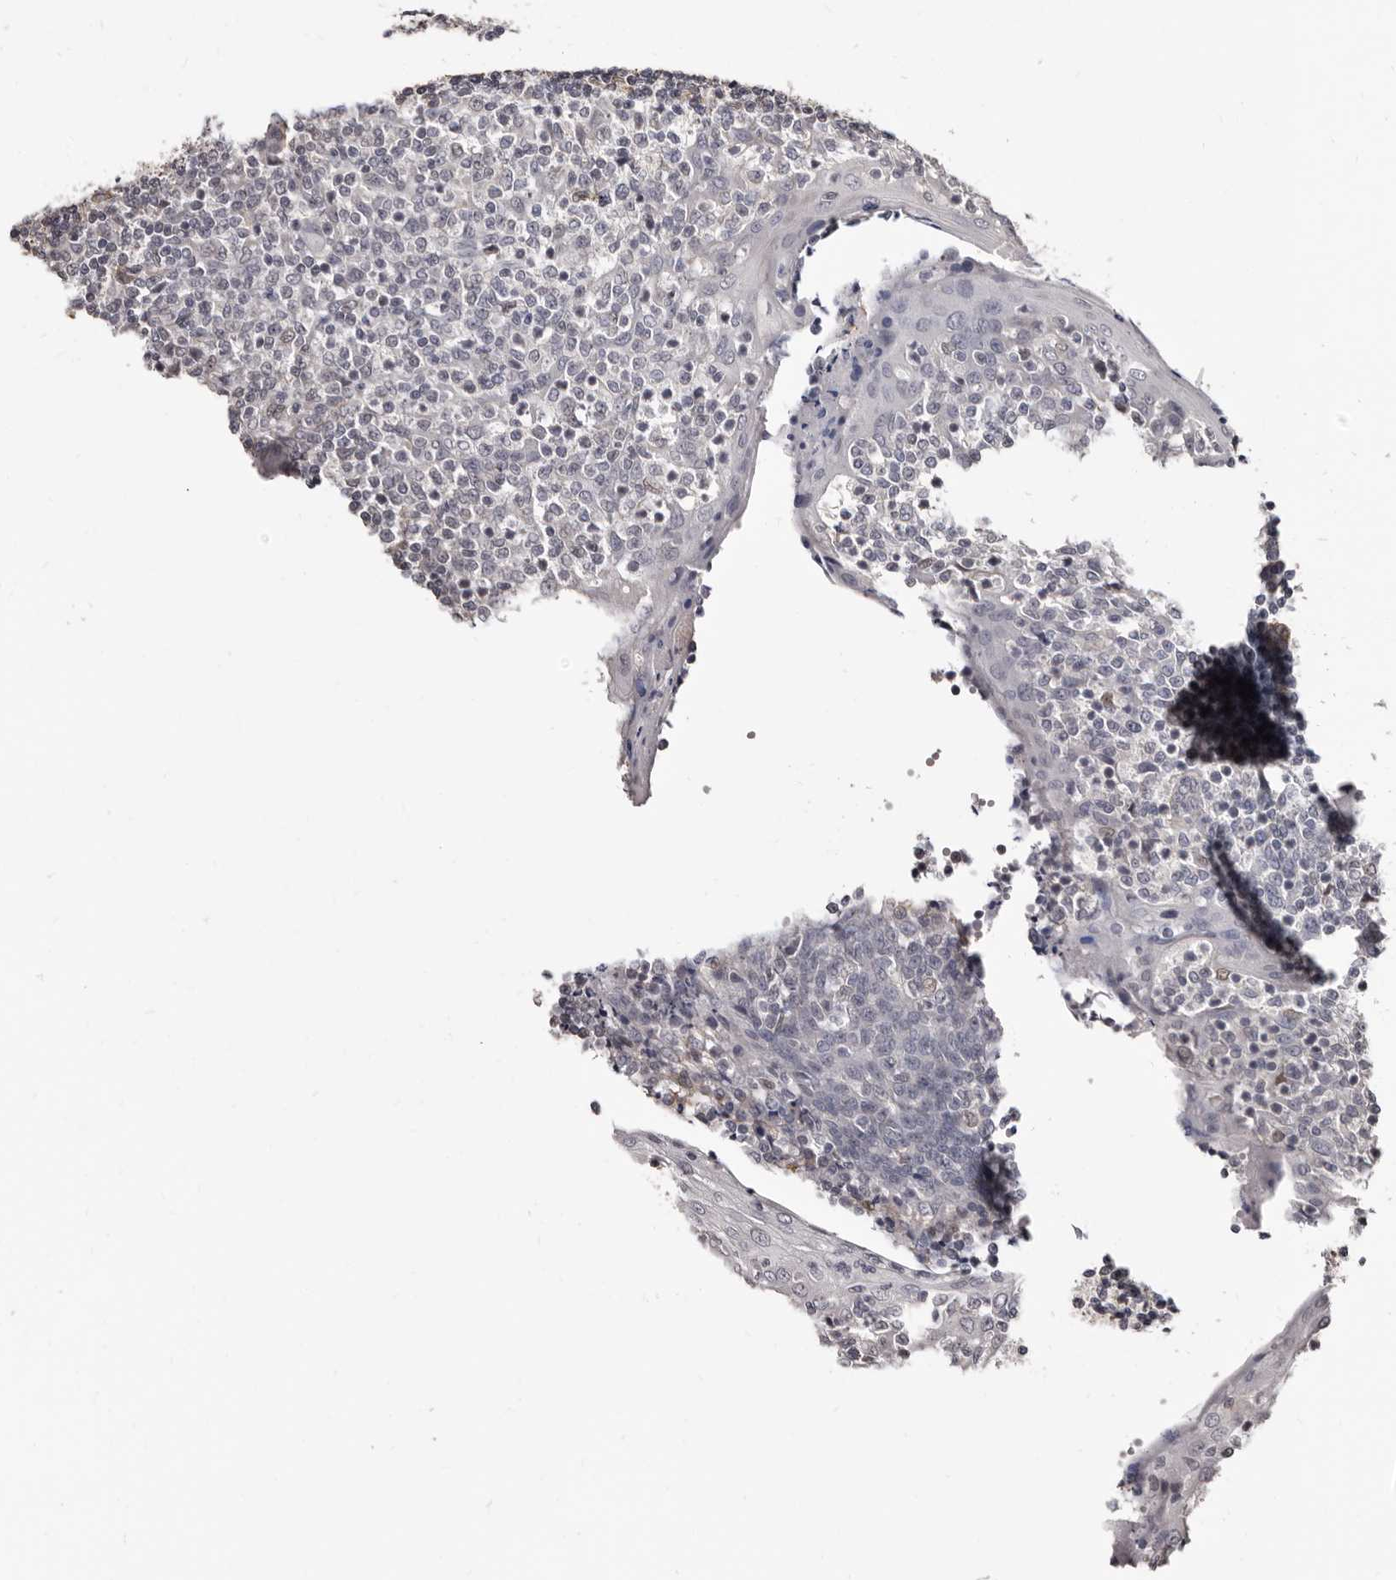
{"staining": {"intensity": "moderate", "quantity": "<25%", "location": "nuclear"}, "tissue": "tonsil", "cell_type": "Germinal center cells", "image_type": "normal", "snomed": [{"axis": "morphology", "description": "Normal tissue, NOS"}, {"axis": "topography", "description": "Tonsil"}], "caption": "A low amount of moderate nuclear expression is present in approximately <25% of germinal center cells in normal tonsil. (brown staining indicates protein expression, while blue staining denotes nuclei).", "gene": "KHDRBS2", "patient": {"sex": "female", "age": 19}}